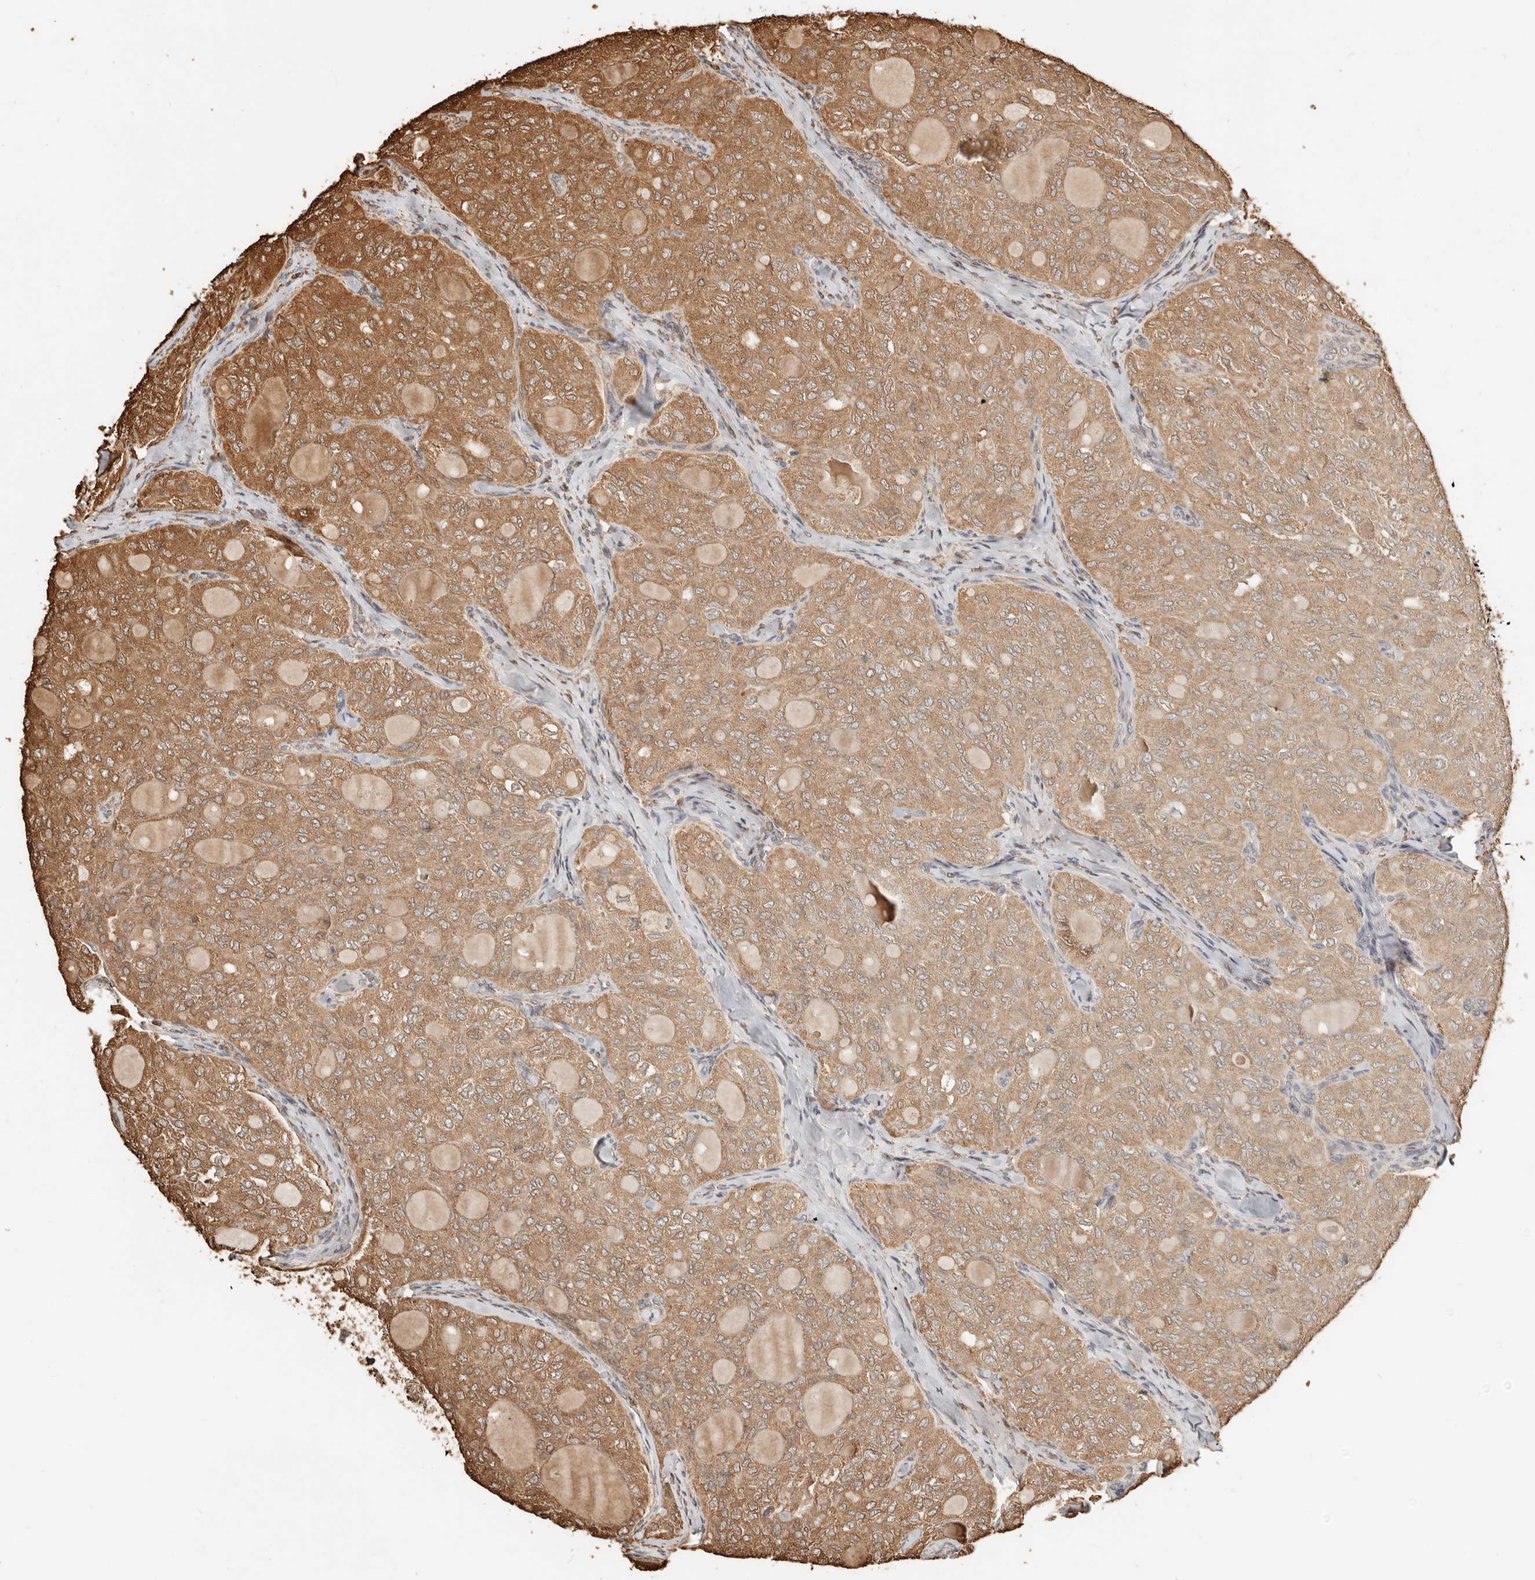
{"staining": {"intensity": "moderate", "quantity": ">75%", "location": "cytoplasmic/membranous"}, "tissue": "thyroid cancer", "cell_type": "Tumor cells", "image_type": "cancer", "snomed": [{"axis": "morphology", "description": "Follicular adenoma carcinoma, NOS"}, {"axis": "topography", "description": "Thyroid gland"}], "caption": "The histopathology image exhibits a brown stain indicating the presence of a protein in the cytoplasmic/membranous of tumor cells in thyroid cancer.", "gene": "ARHGEF10L", "patient": {"sex": "male", "age": 75}}